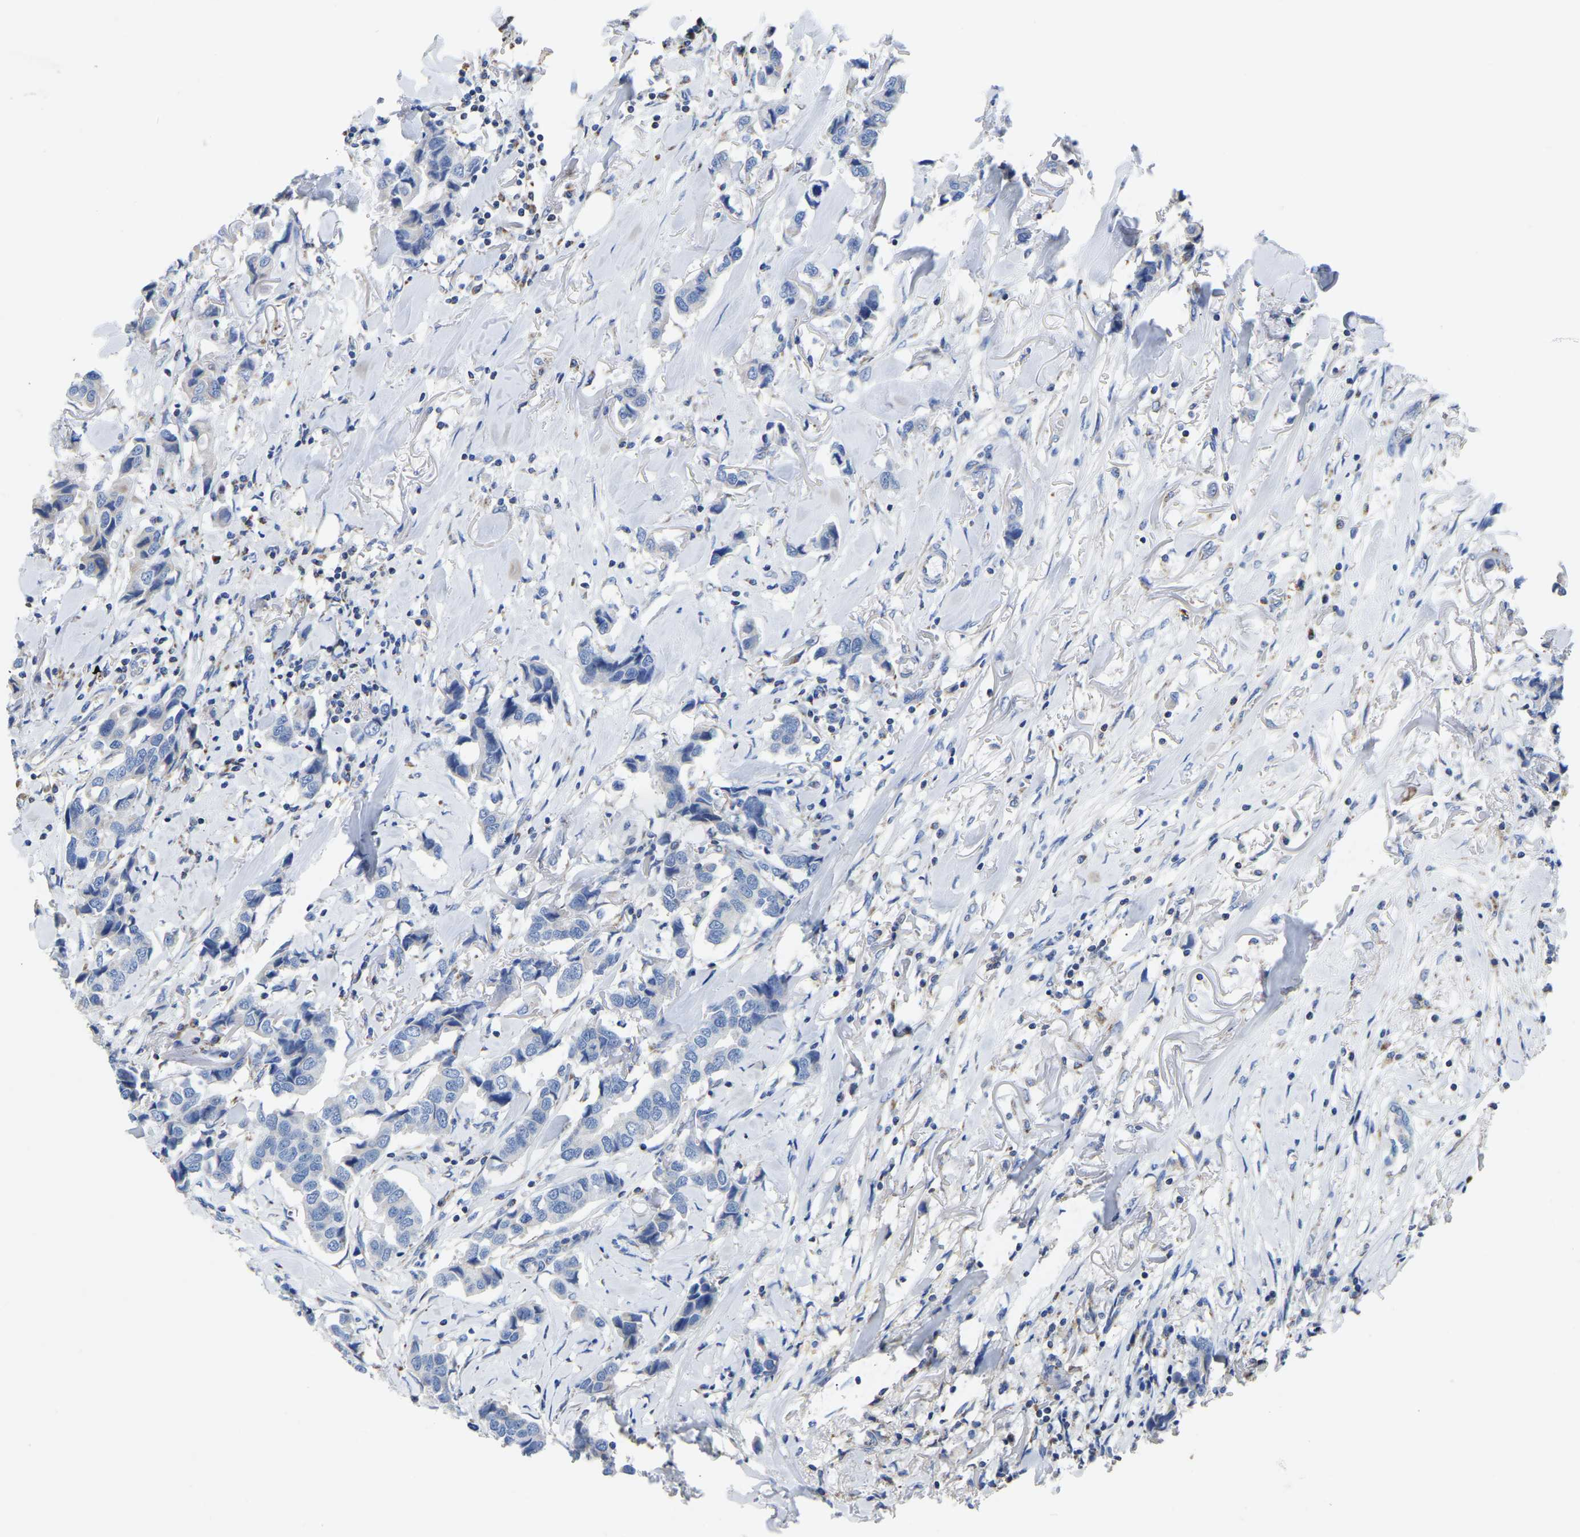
{"staining": {"intensity": "negative", "quantity": "none", "location": "none"}, "tissue": "breast cancer", "cell_type": "Tumor cells", "image_type": "cancer", "snomed": [{"axis": "morphology", "description": "Duct carcinoma"}, {"axis": "topography", "description": "Breast"}], "caption": "Immunohistochemistry (IHC) of human breast cancer (infiltrating ductal carcinoma) shows no positivity in tumor cells.", "gene": "ETFA", "patient": {"sex": "female", "age": 80}}